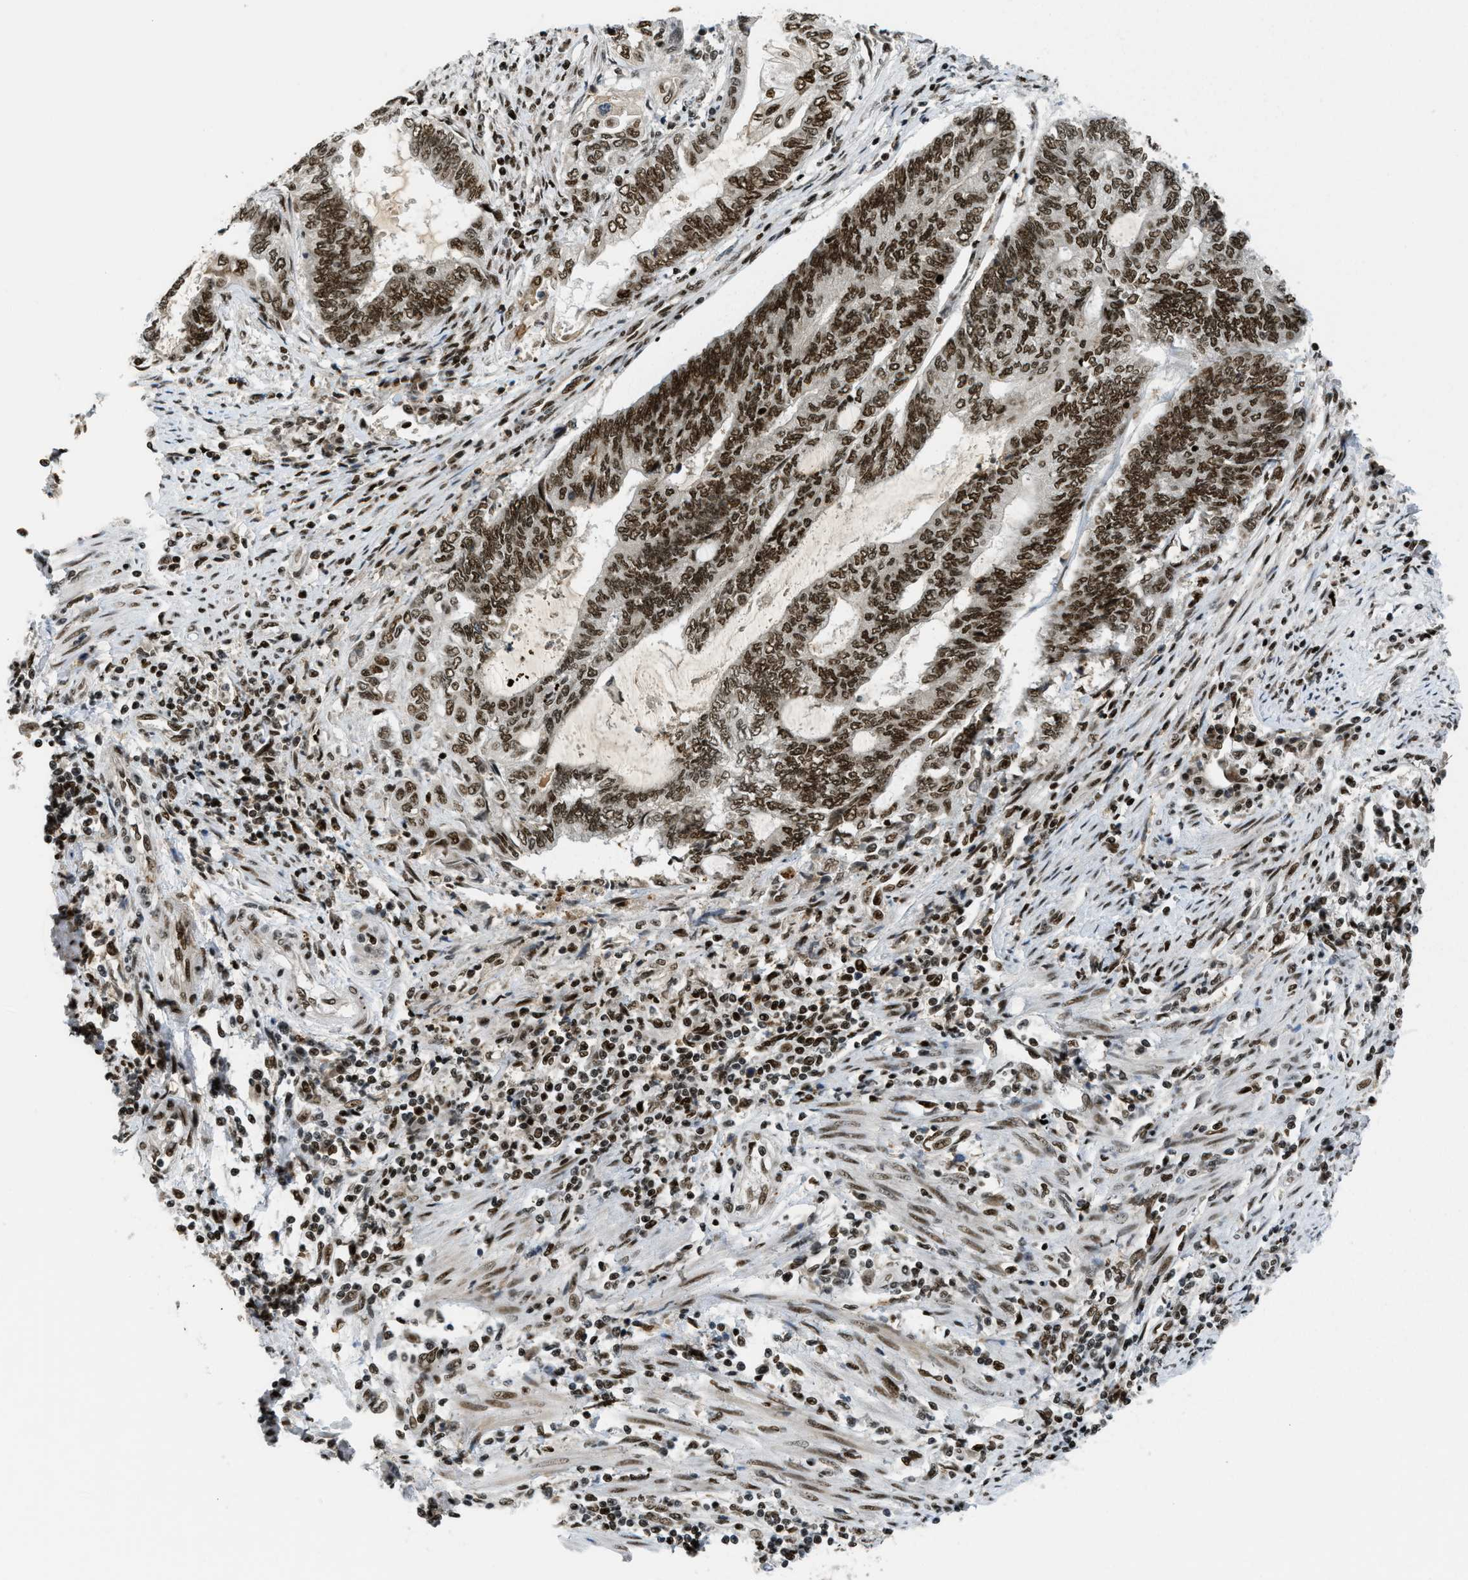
{"staining": {"intensity": "strong", "quantity": ">75%", "location": "nuclear"}, "tissue": "endometrial cancer", "cell_type": "Tumor cells", "image_type": "cancer", "snomed": [{"axis": "morphology", "description": "Adenocarcinoma, NOS"}, {"axis": "topography", "description": "Uterus"}, {"axis": "topography", "description": "Endometrium"}], "caption": "Tumor cells demonstrate high levels of strong nuclear expression in about >75% of cells in endometrial cancer (adenocarcinoma).", "gene": "RFX5", "patient": {"sex": "female", "age": 70}}